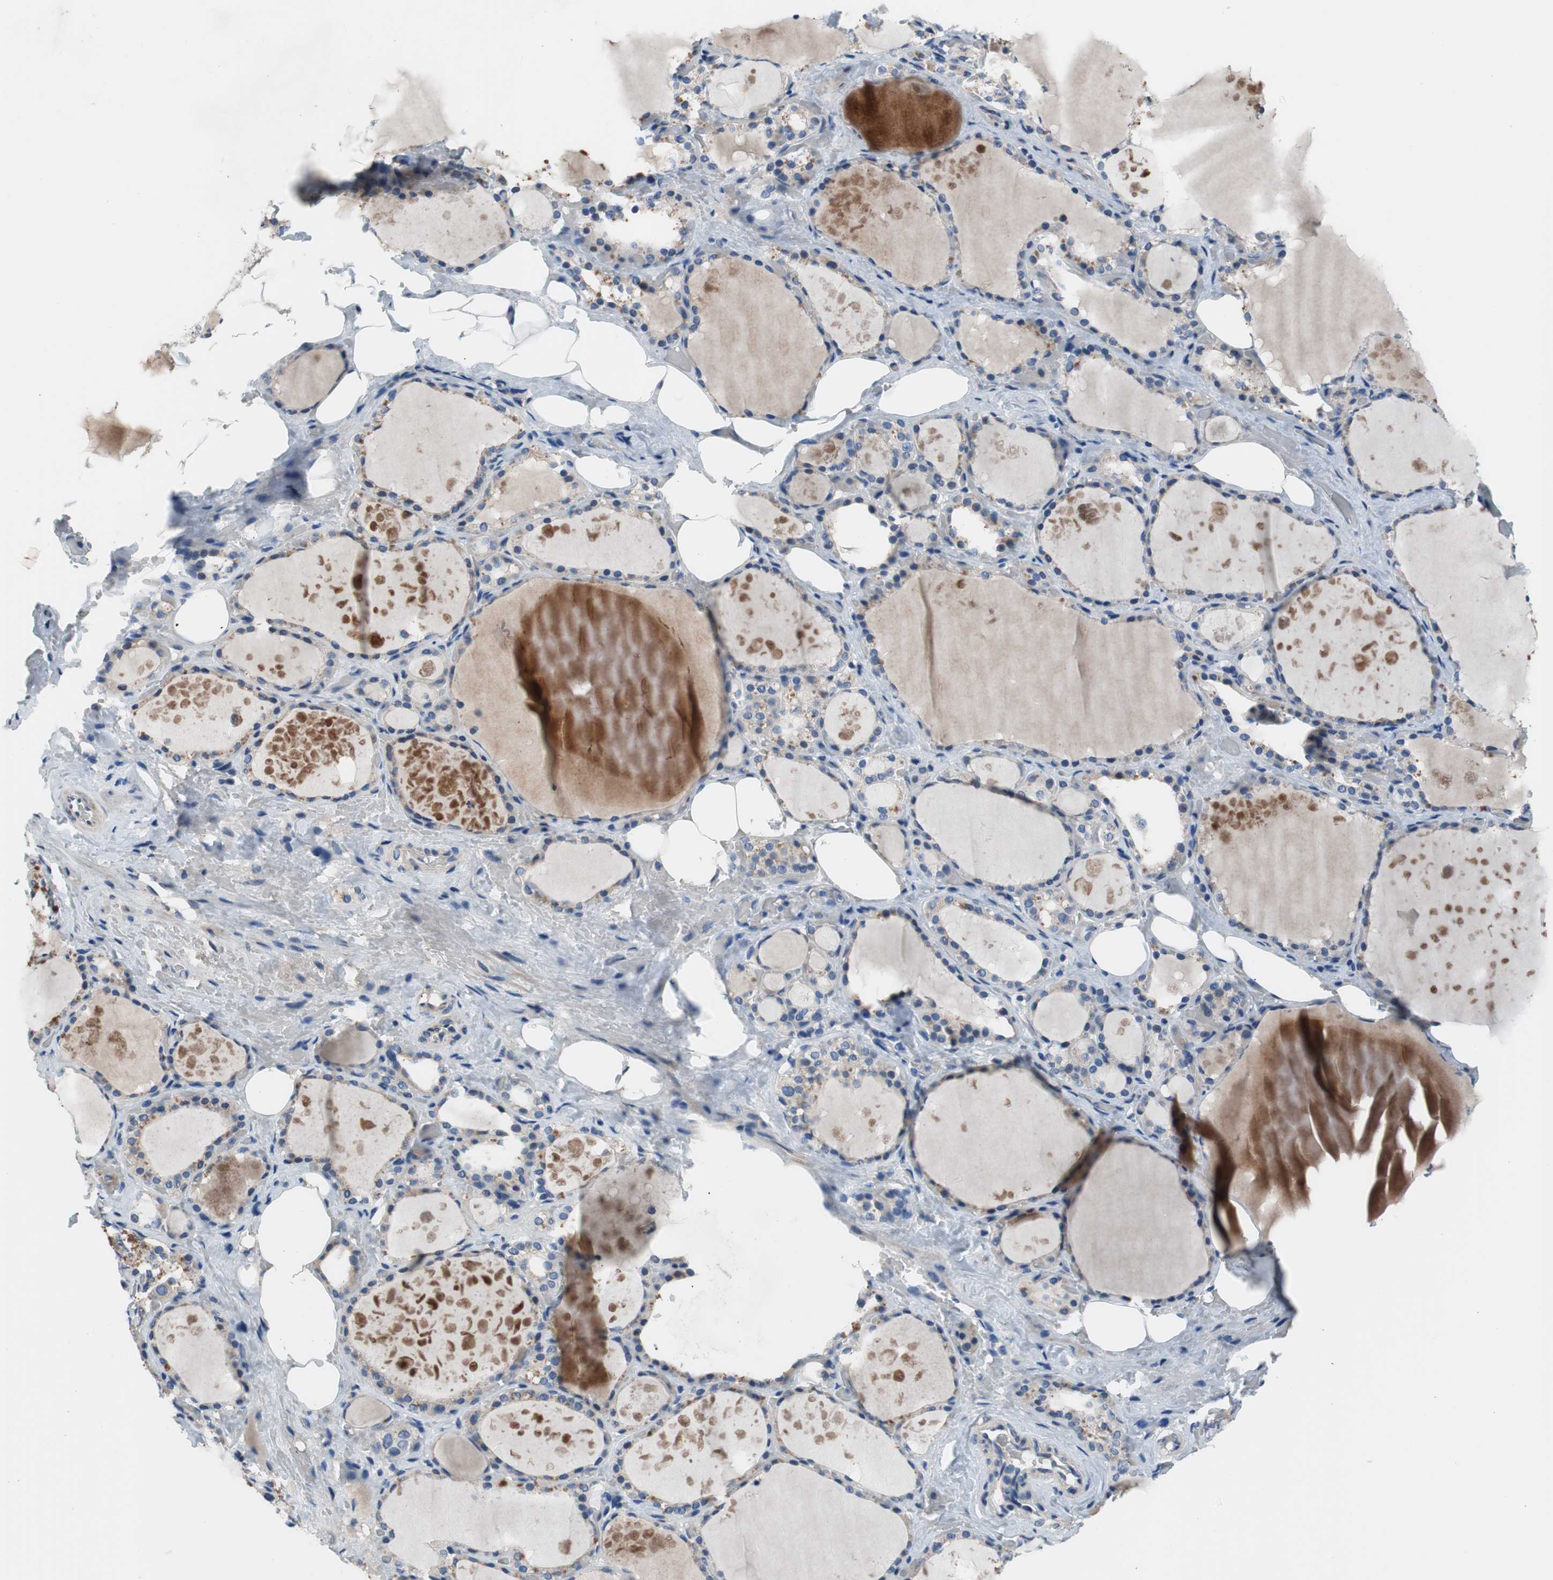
{"staining": {"intensity": "weak", "quantity": "<25%", "location": "cytoplasmic/membranous"}, "tissue": "thyroid gland", "cell_type": "Glandular cells", "image_type": "normal", "snomed": [{"axis": "morphology", "description": "Normal tissue, NOS"}, {"axis": "topography", "description": "Thyroid gland"}], "caption": "This is a photomicrograph of immunohistochemistry staining of benign thyroid gland, which shows no expression in glandular cells.", "gene": "TACR3", "patient": {"sex": "male", "age": 61}}